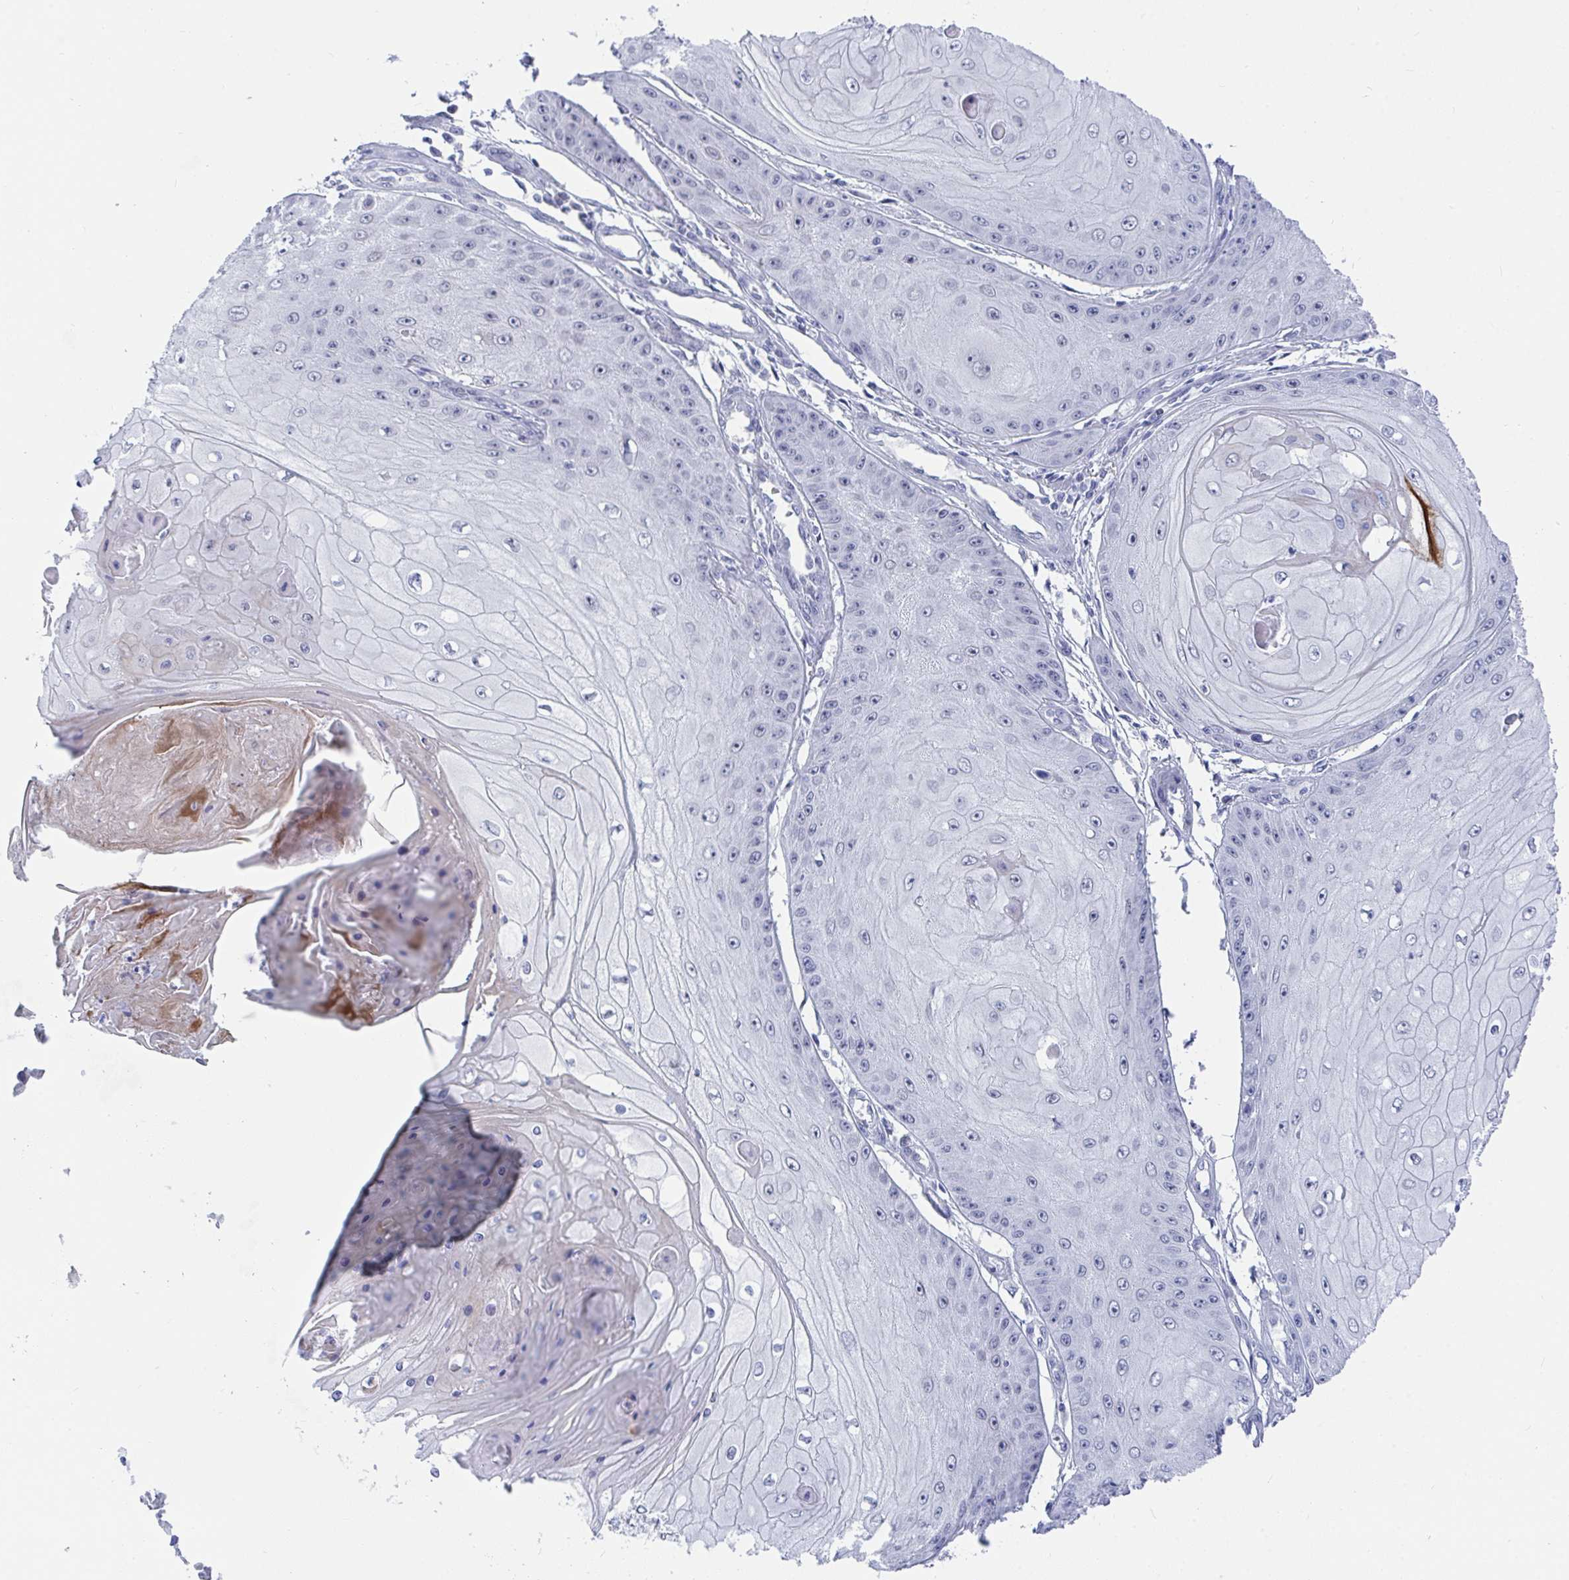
{"staining": {"intensity": "negative", "quantity": "none", "location": "none"}, "tissue": "skin cancer", "cell_type": "Tumor cells", "image_type": "cancer", "snomed": [{"axis": "morphology", "description": "Squamous cell carcinoma, NOS"}, {"axis": "topography", "description": "Skin"}], "caption": "A micrograph of squamous cell carcinoma (skin) stained for a protein demonstrates no brown staining in tumor cells. (Immunohistochemistry (ihc), brightfield microscopy, high magnification).", "gene": "DAOA", "patient": {"sex": "male", "age": 70}}